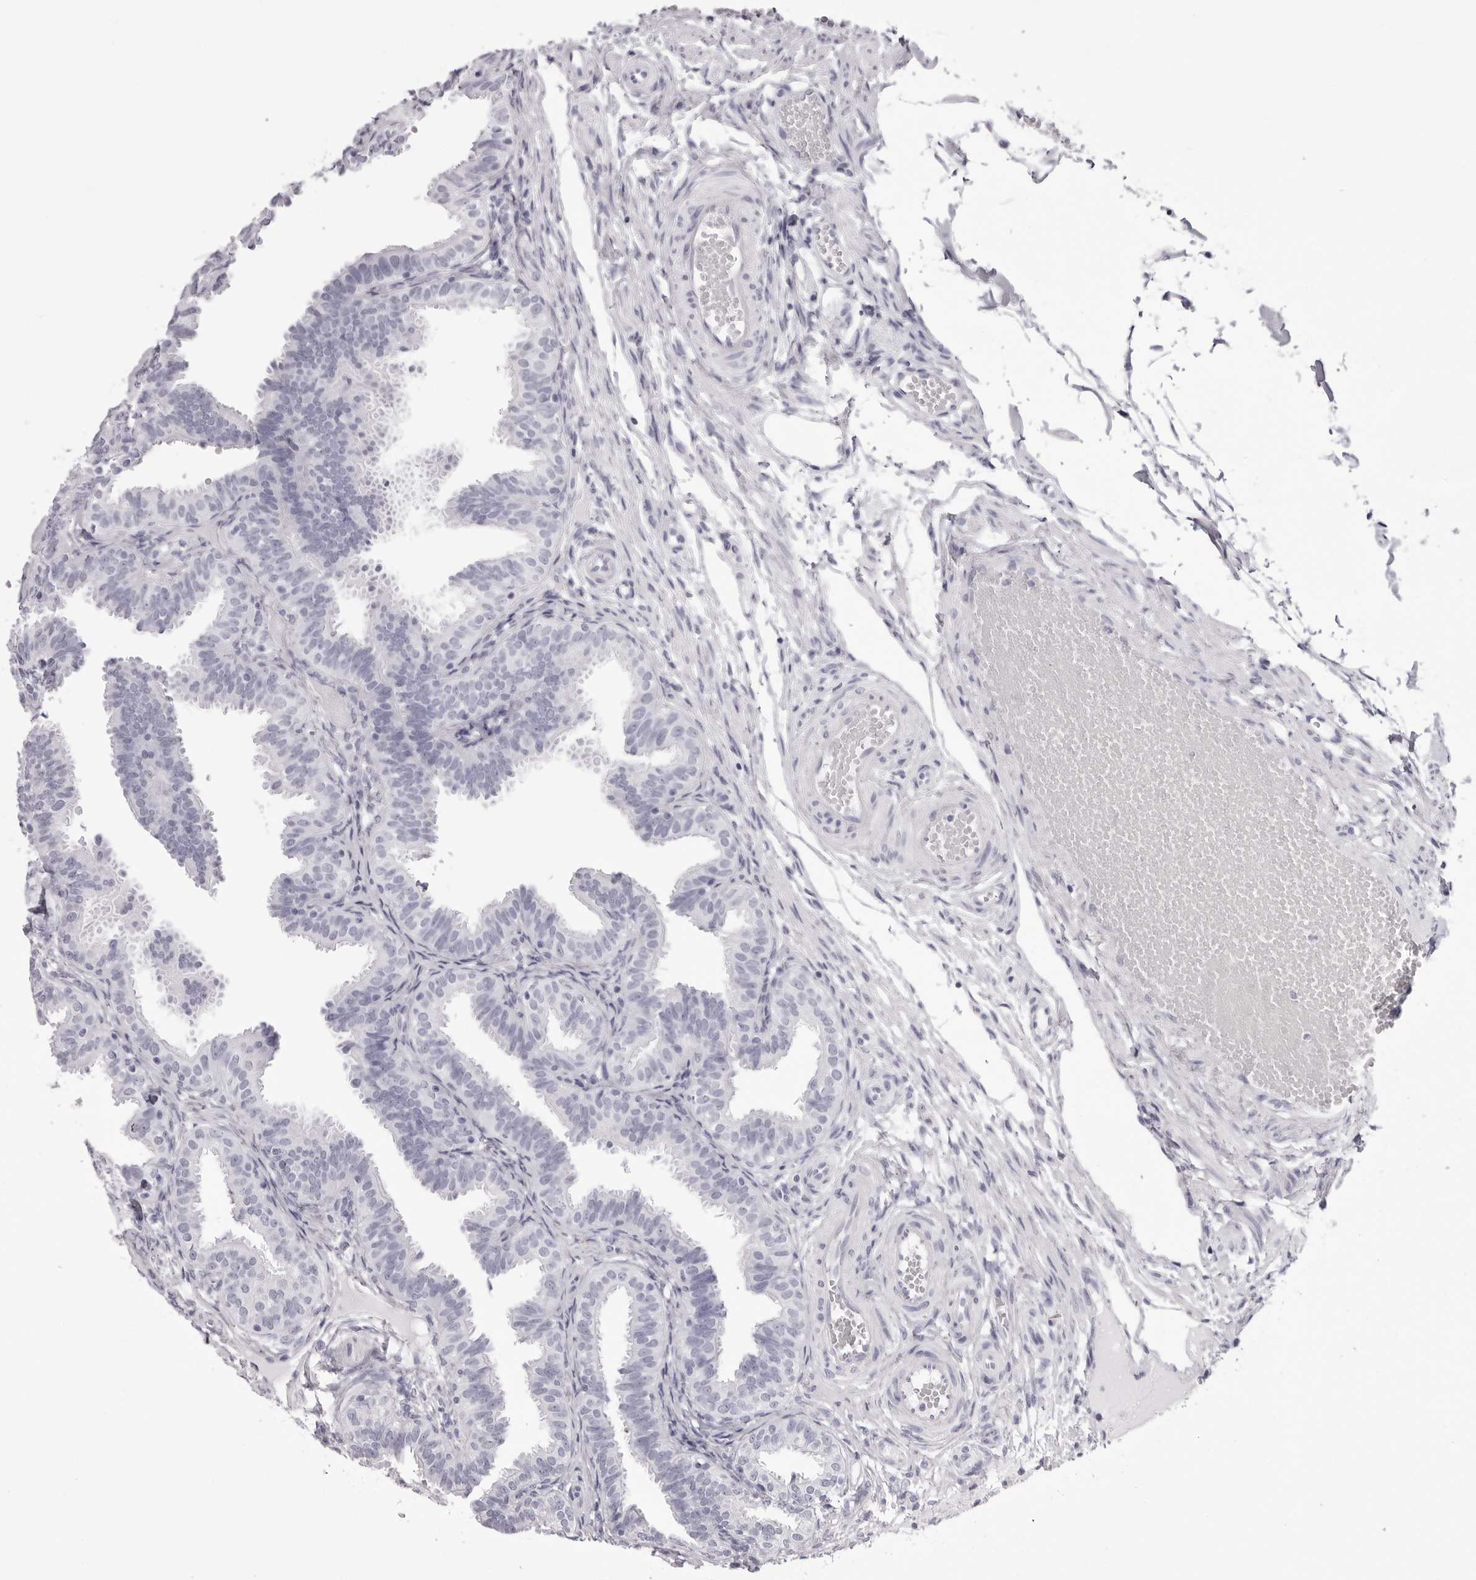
{"staining": {"intensity": "negative", "quantity": "none", "location": "none"}, "tissue": "fallopian tube", "cell_type": "Glandular cells", "image_type": "normal", "snomed": [{"axis": "morphology", "description": "Normal tissue, NOS"}, {"axis": "topography", "description": "Fallopian tube"}], "caption": "Immunohistochemistry (IHC) micrograph of unremarkable human fallopian tube stained for a protein (brown), which reveals no positivity in glandular cells.", "gene": "TMOD4", "patient": {"sex": "female", "age": 35}}